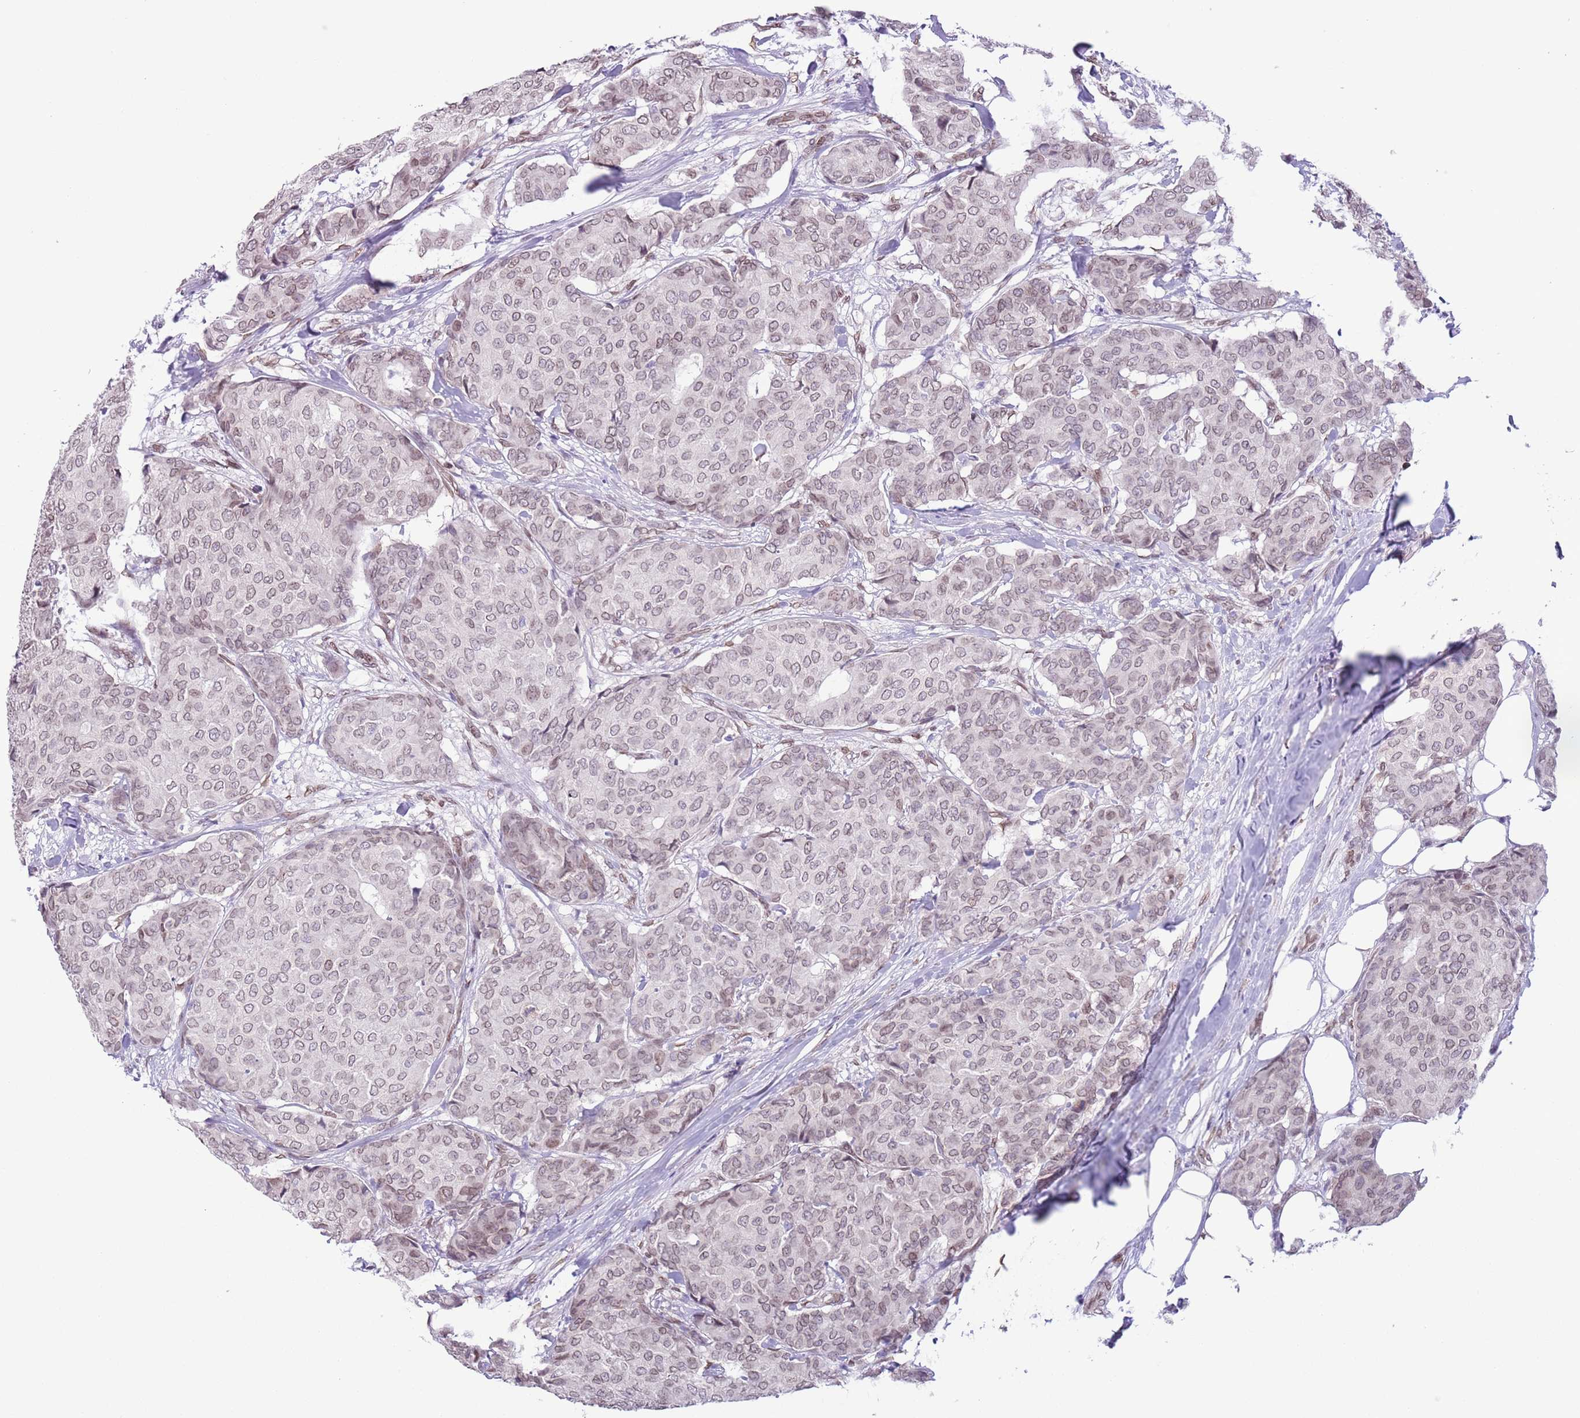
{"staining": {"intensity": "weak", "quantity": "25%-75%", "location": "cytoplasmic/membranous,nuclear"}, "tissue": "breast cancer", "cell_type": "Tumor cells", "image_type": "cancer", "snomed": [{"axis": "morphology", "description": "Duct carcinoma"}, {"axis": "topography", "description": "Breast"}], "caption": "Breast infiltrating ductal carcinoma stained with immunohistochemistry (IHC) exhibits weak cytoplasmic/membranous and nuclear expression in about 25%-75% of tumor cells.", "gene": "ZGLP1", "patient": {"sex": "female", "age": 75}}